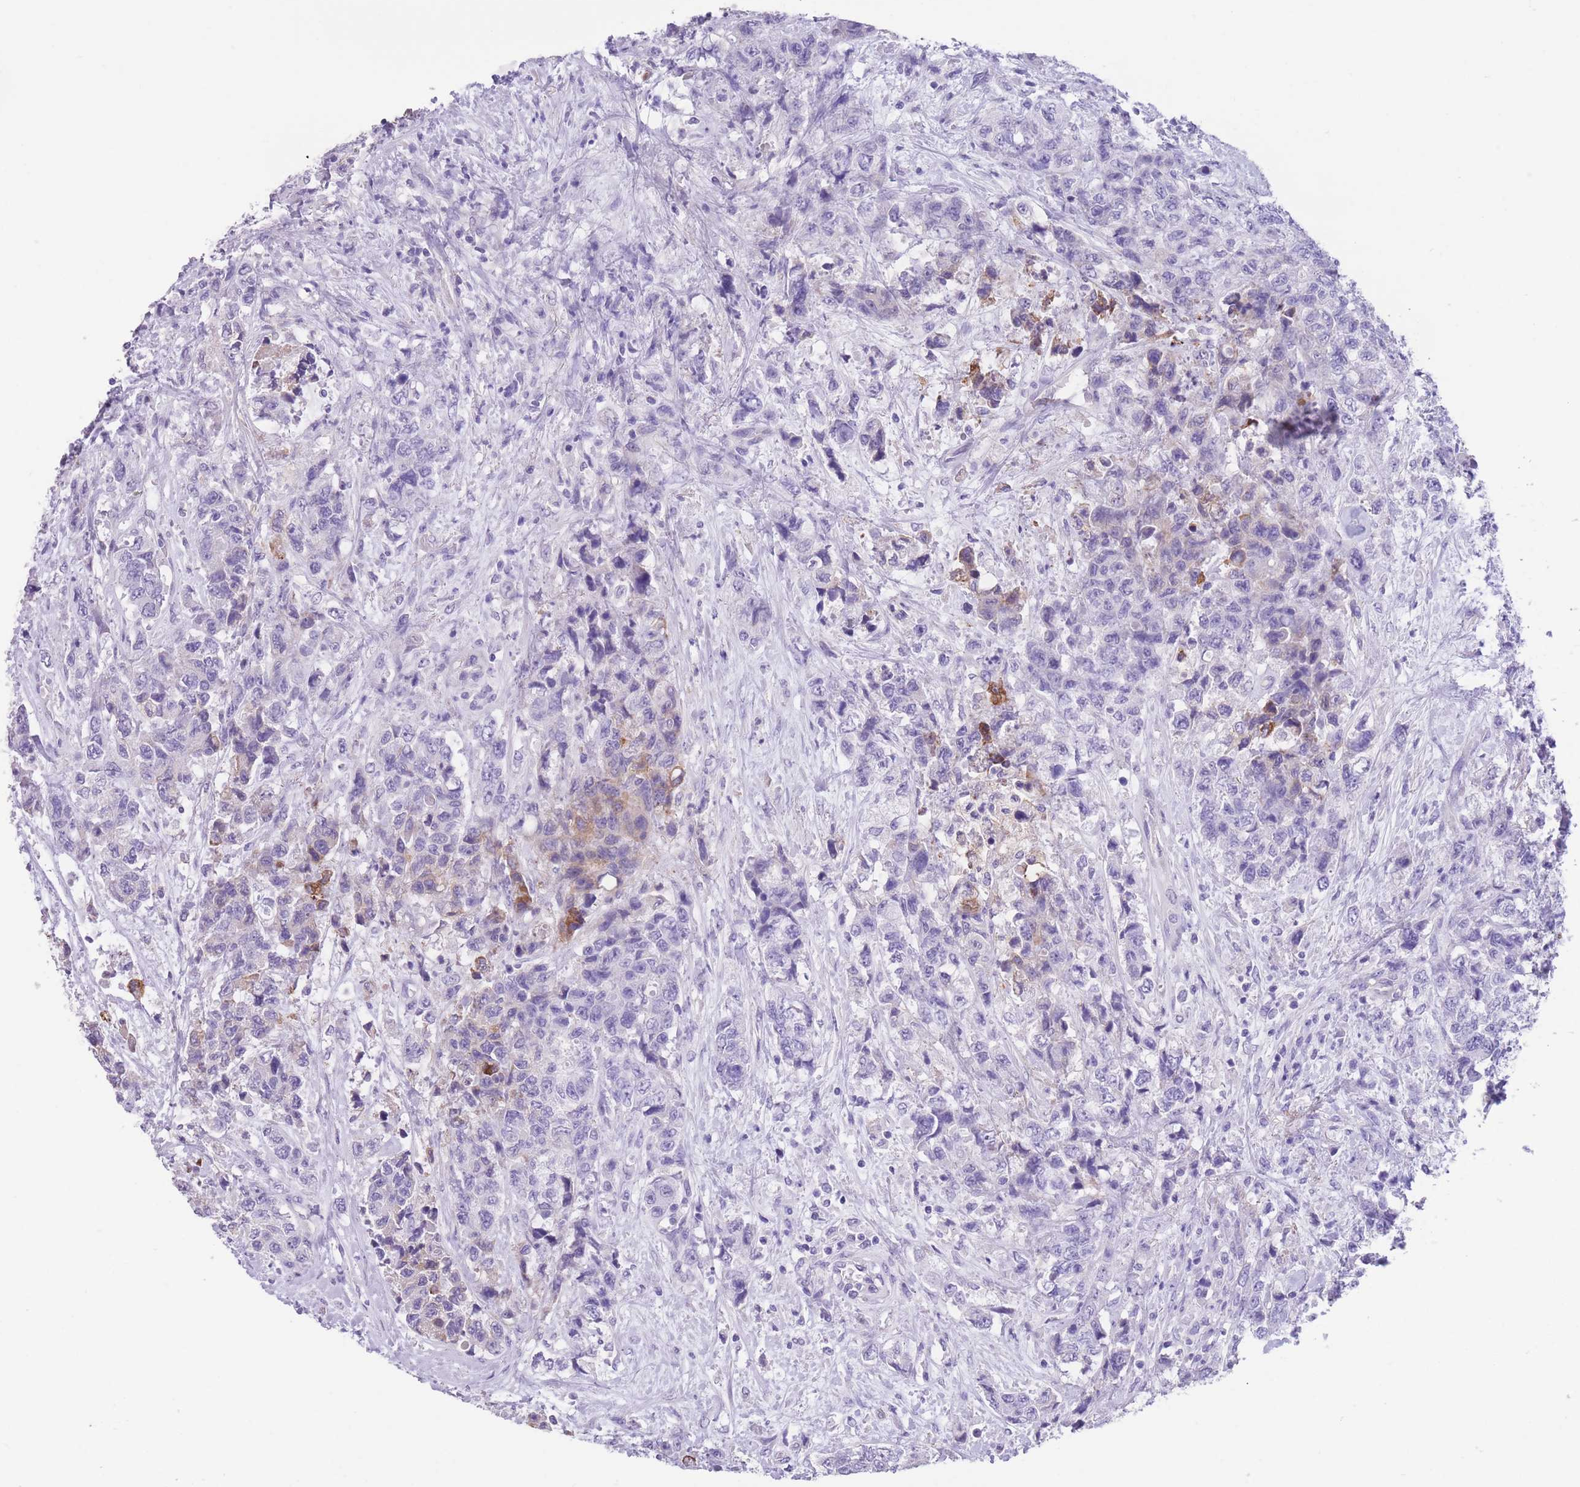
{"staining": {"intensity": "moderate", "quantity": "<25%", "location": "cytoplasmic/membranous"}, "tissue": "urothelial cancer", "cell_type": "Tumor cells", "image_type": "cancer", "snomed": [{"axis": "morphology", "description": "Urothelial carcinoma, High grade"}, {"axis": "topography", "description": "Urinary bladder"}], "caption": "Tumor cells display low levels of moderate cytoplasmic/membranous expression in about <25% of cells in human urothelial carcinoma (high-grade).", "gene": "RAI2", "patient": {"sex": "female", "age": 78}}